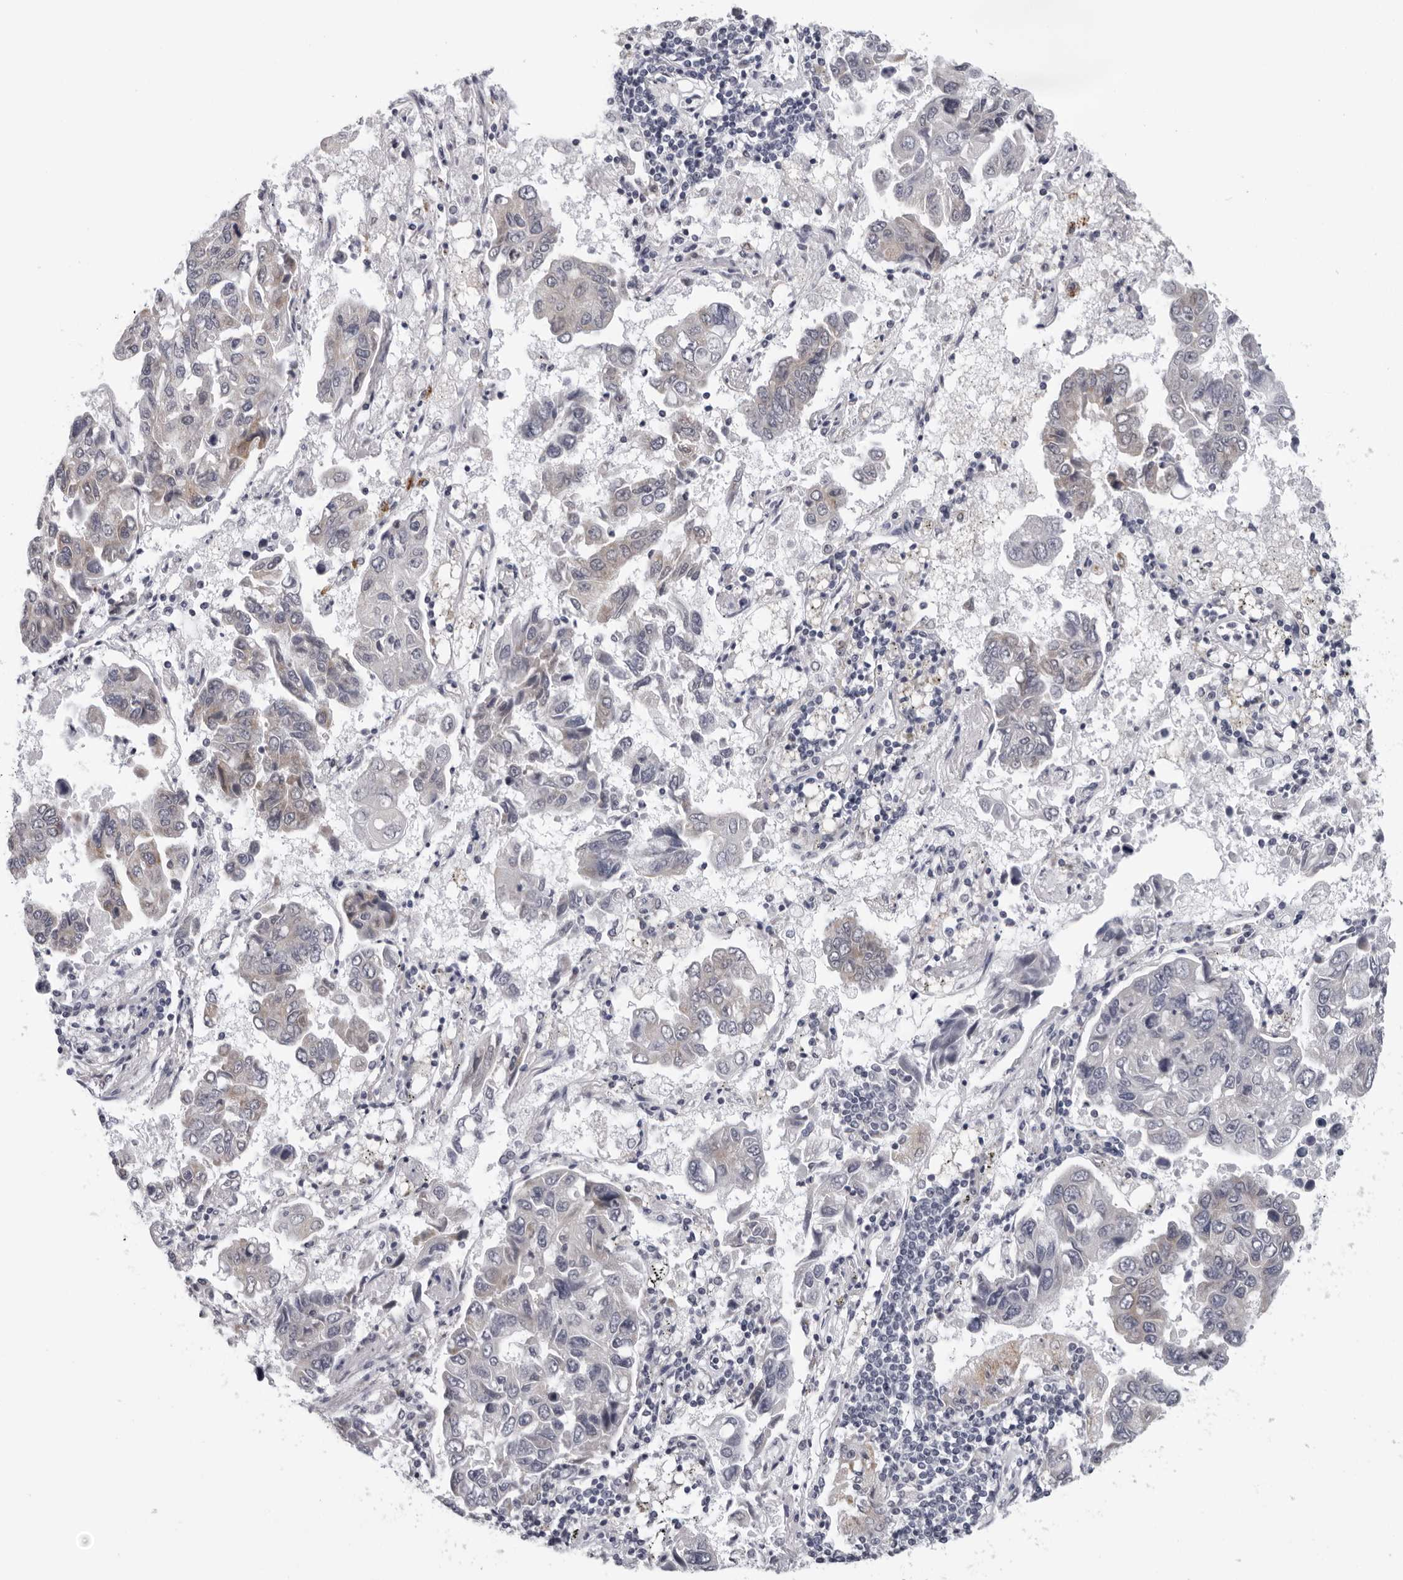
{"staining": {"intensity": "negative", "quantity": "none", "location": "none"}, "tissue": "lung cancer", "cell_type": "Tumor cells", "image_type": "cancer", "snomed": [{"axis": "morphology", "description": "Adenocarcinoma, NOS"}, {"axis": "topography", "description": "Lung"}], "caption": "Immunohistochemistry image of human lung adenocarcinoma stained for a protein (brown), which demonstrates no staining in tumor cells. The staining was performed using DAB to visualize the protein expression in brown, while the nuclei were stained in blue with hematoxylin (Magnification: 20x).", "gene": "CPT2", "patient": {"sex": "male", "age": 64}}